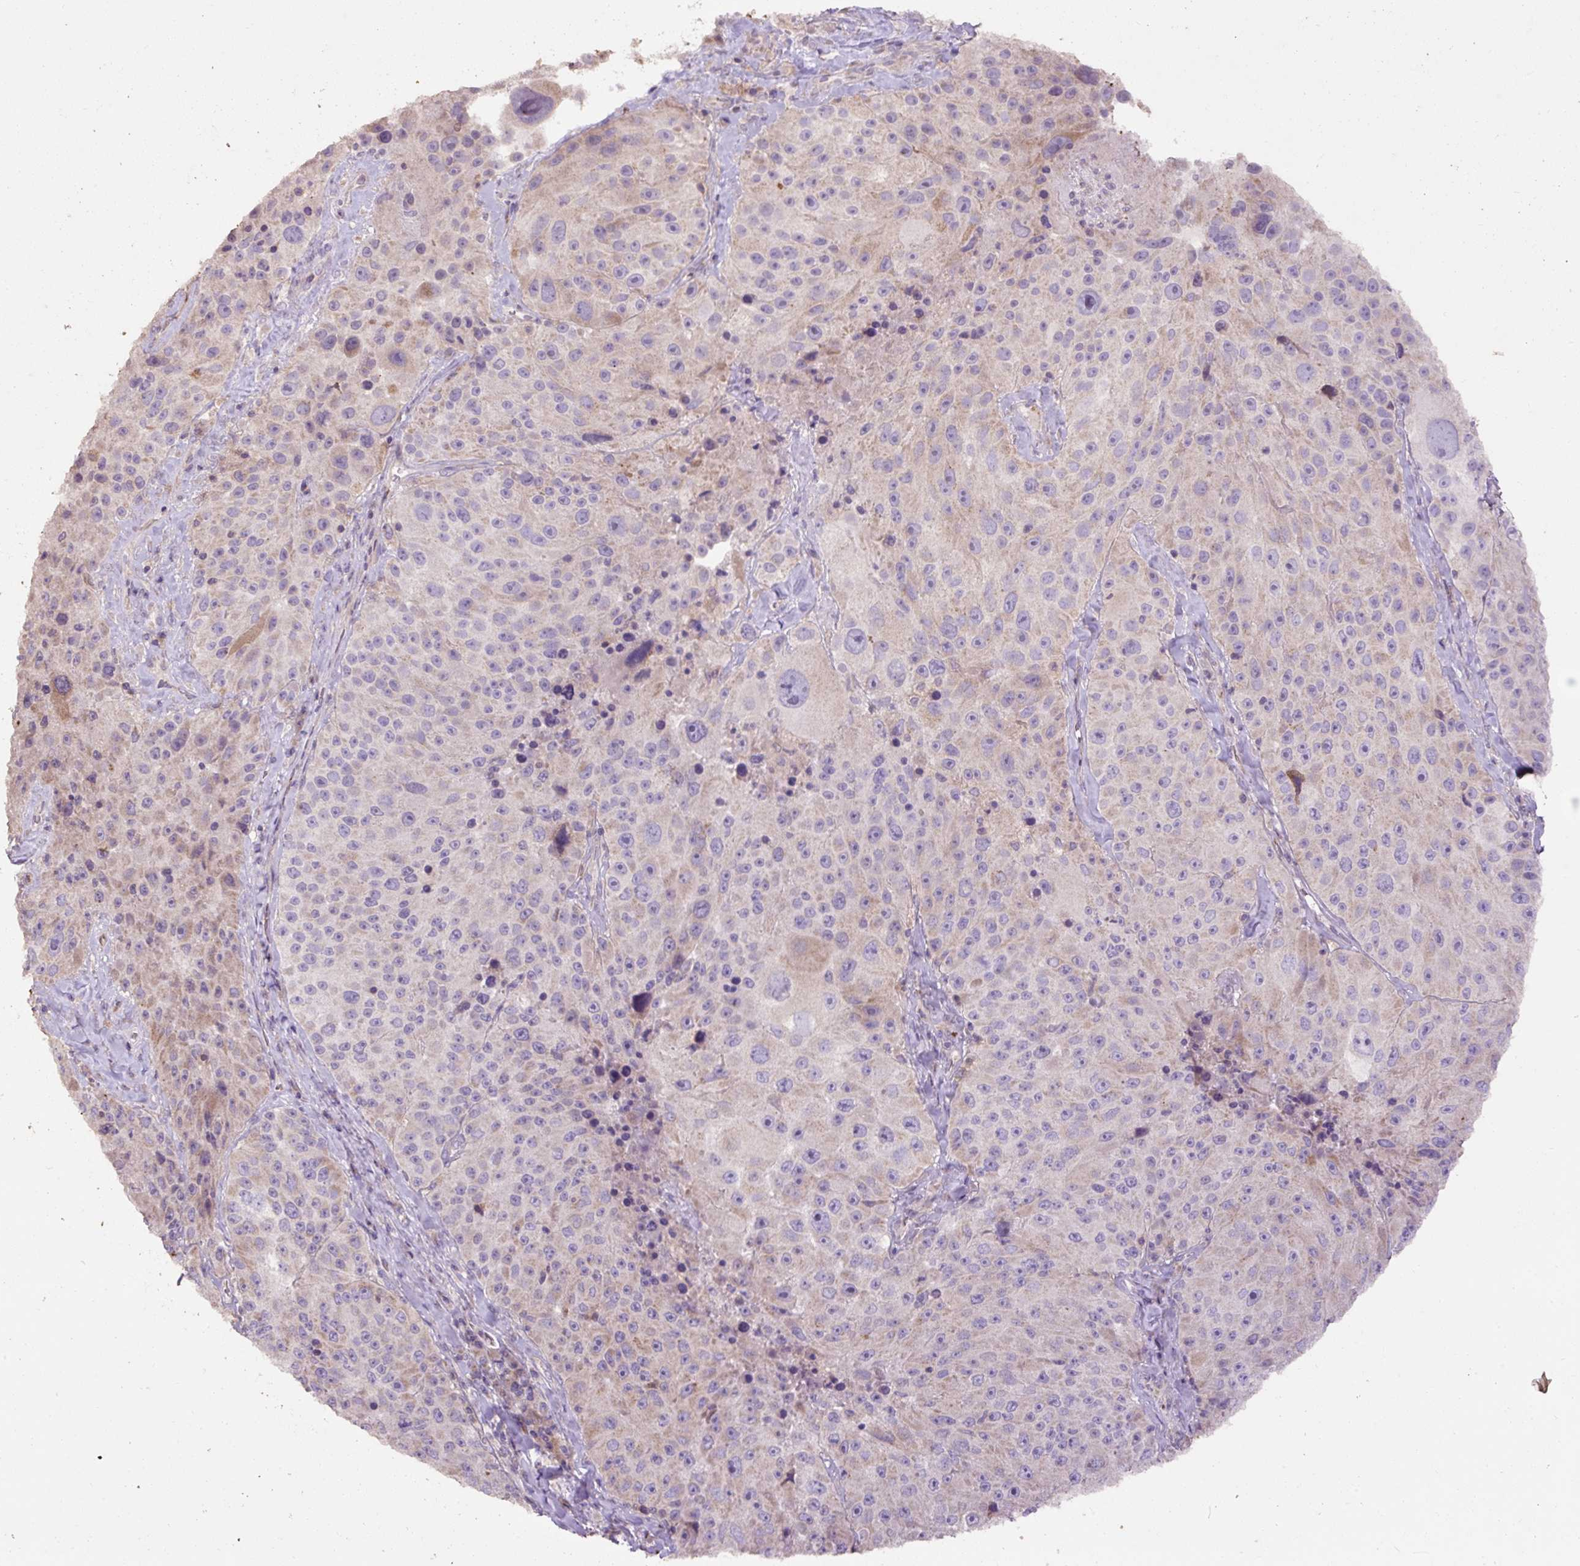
{"staining": {"intensity": "weak", "quantity": "25%-75%", "location": "cytoplasmic/membranous"}, "tissue": "melanoma", "cell_type": "Tumor cells", "image_type": "cancer", "snomed": [{"axis": "morphology", "description": "Malignant melanoma, Metastatic site"}, {"axis": "topography", "description": "Lymph node"}], "caption": "There is low levels of weak cytoplasmic/membranous staining in tumor cells of melanoma, as demonstrated by immunohistochemical staining (brown color).", "gene": "ABR", "patient": {"sex": "male", "age": 62}}